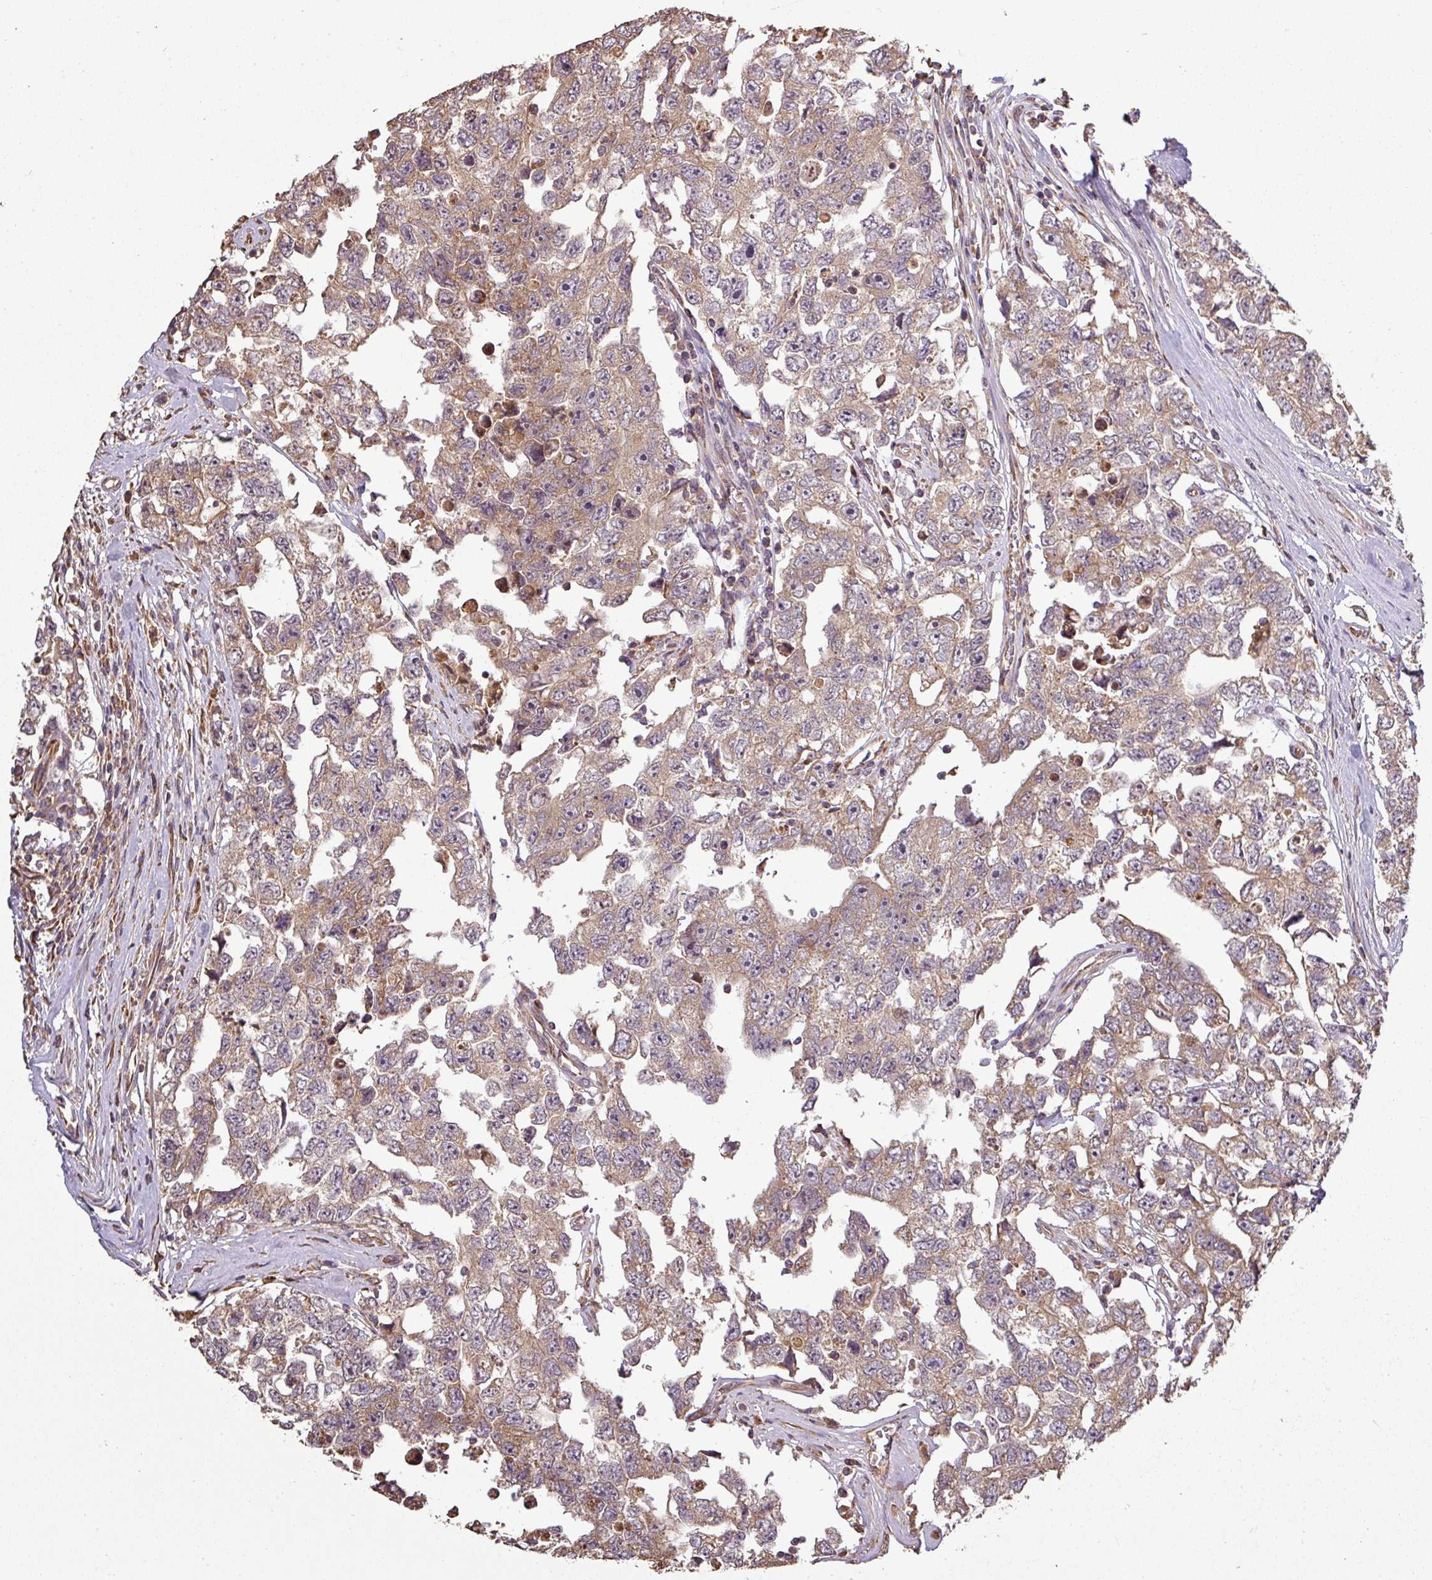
{"staining": {"intensity": "moderate", "quantity": ">75%", "location": "cytoplasmic/membranous"}, "tissue": "testis cancer", "cell_type": "Tumor cells", "image_type": "cancer", "snomed": [{"axis": "morphology", "description": "Carcinoma, Embryonal, NOS"}, {"axis": "topography", "description": "Testis"}], "caption": "A photomicrograph of human testis cancer stained for a protein exhibits moderate cytoplasmic/membranous brown staining in tumor cells.", "gene": "PLEKHM1", "patient": {"sex": "male", "age": 22}}